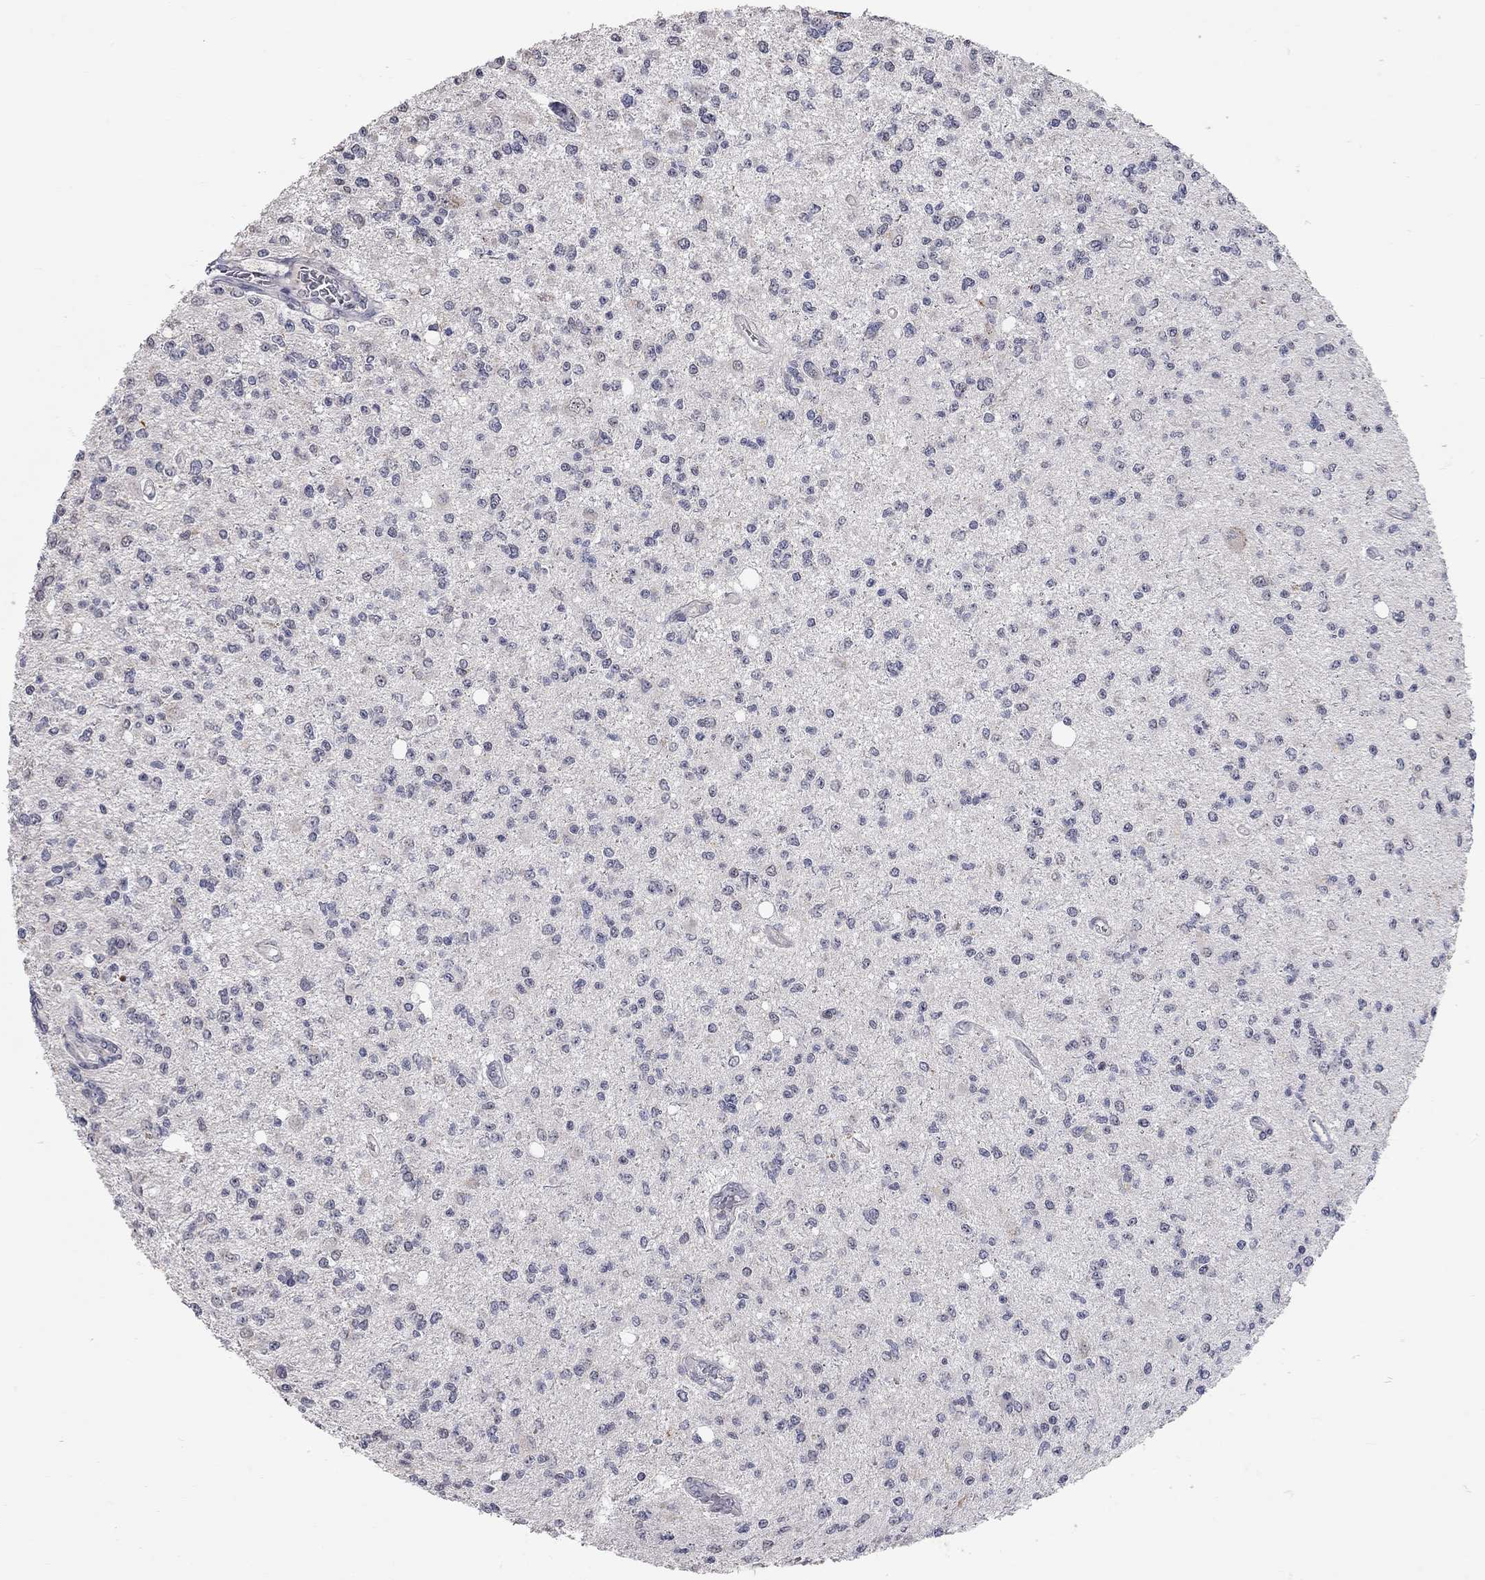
{"staining": {"intensity": "negative", "quantity": "none", "location": "none"}, "tissue": "glioma", "cell_type": "Tumor cells", "image_type": "cancer", "snomed": [{"axis": "morphology", "description": "Glioma, malignant, Low grade"}, {"axis": "topography", "description": "Brain"}], "caption": "High power microscopy histopathology image of an immunohistochemistry image of malignant glioma (low-grade), revealing no significant expression in tumor cells.", "gene": "XAGE2", "patient": {"sex": "male", "age": 67}}